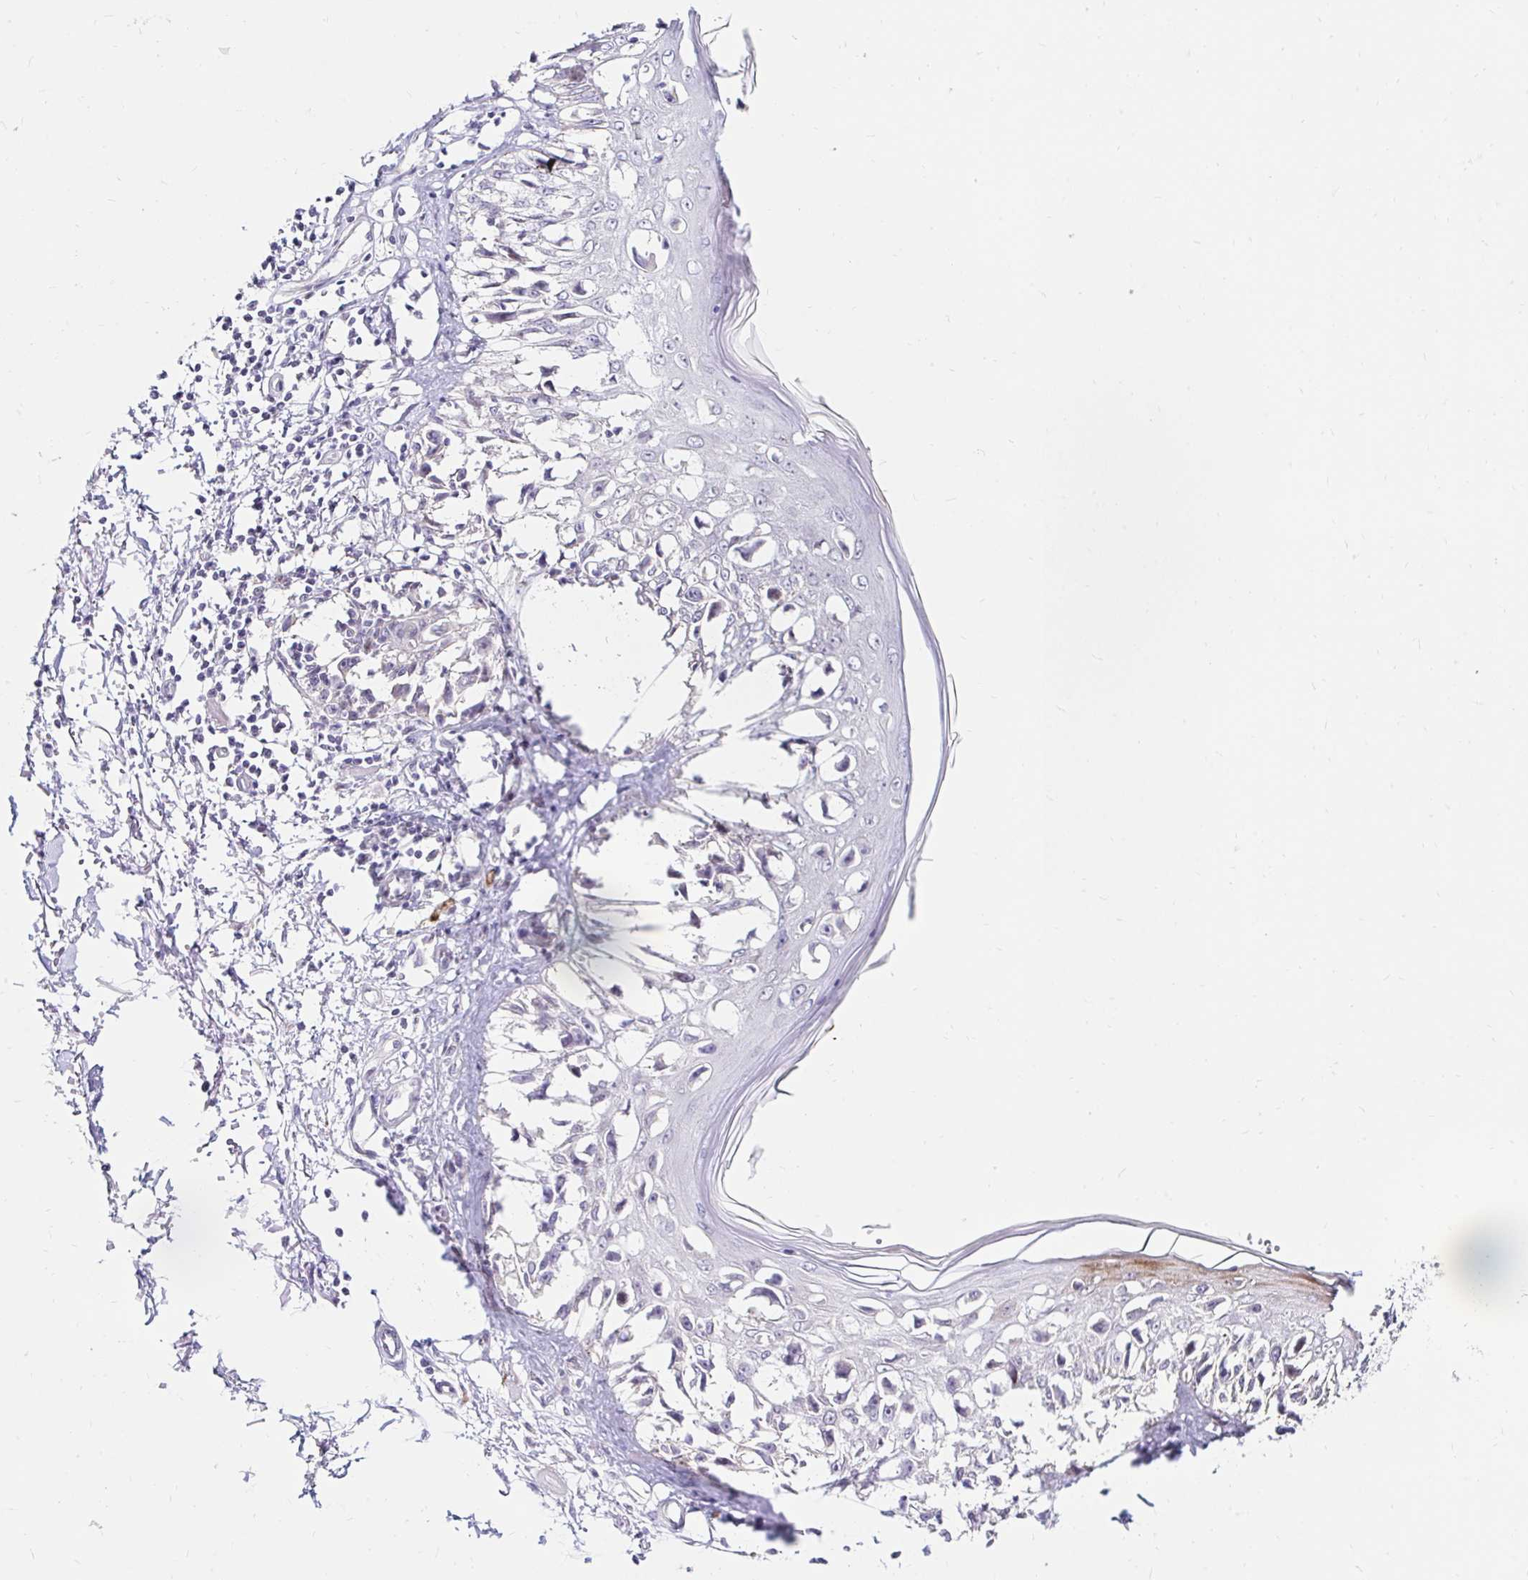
{"staining": {"intensity": "negative", "quantity": "none", "location": "none"}, "tissue": "melanoma", "cell_type": "Tumor cells", "image_type": "cancer", "snomed": [{"axis": "morphology", "description": "Malignant melanoma, NOS"}, {"axis": "topography", "description": "Skin"}], "caption": "Malignant melanoma stained for a protein using IHC exhibits no expression tumor cells.", "gene": "GUCY1A1", "patient": {"sex": "male", "age": 73}}